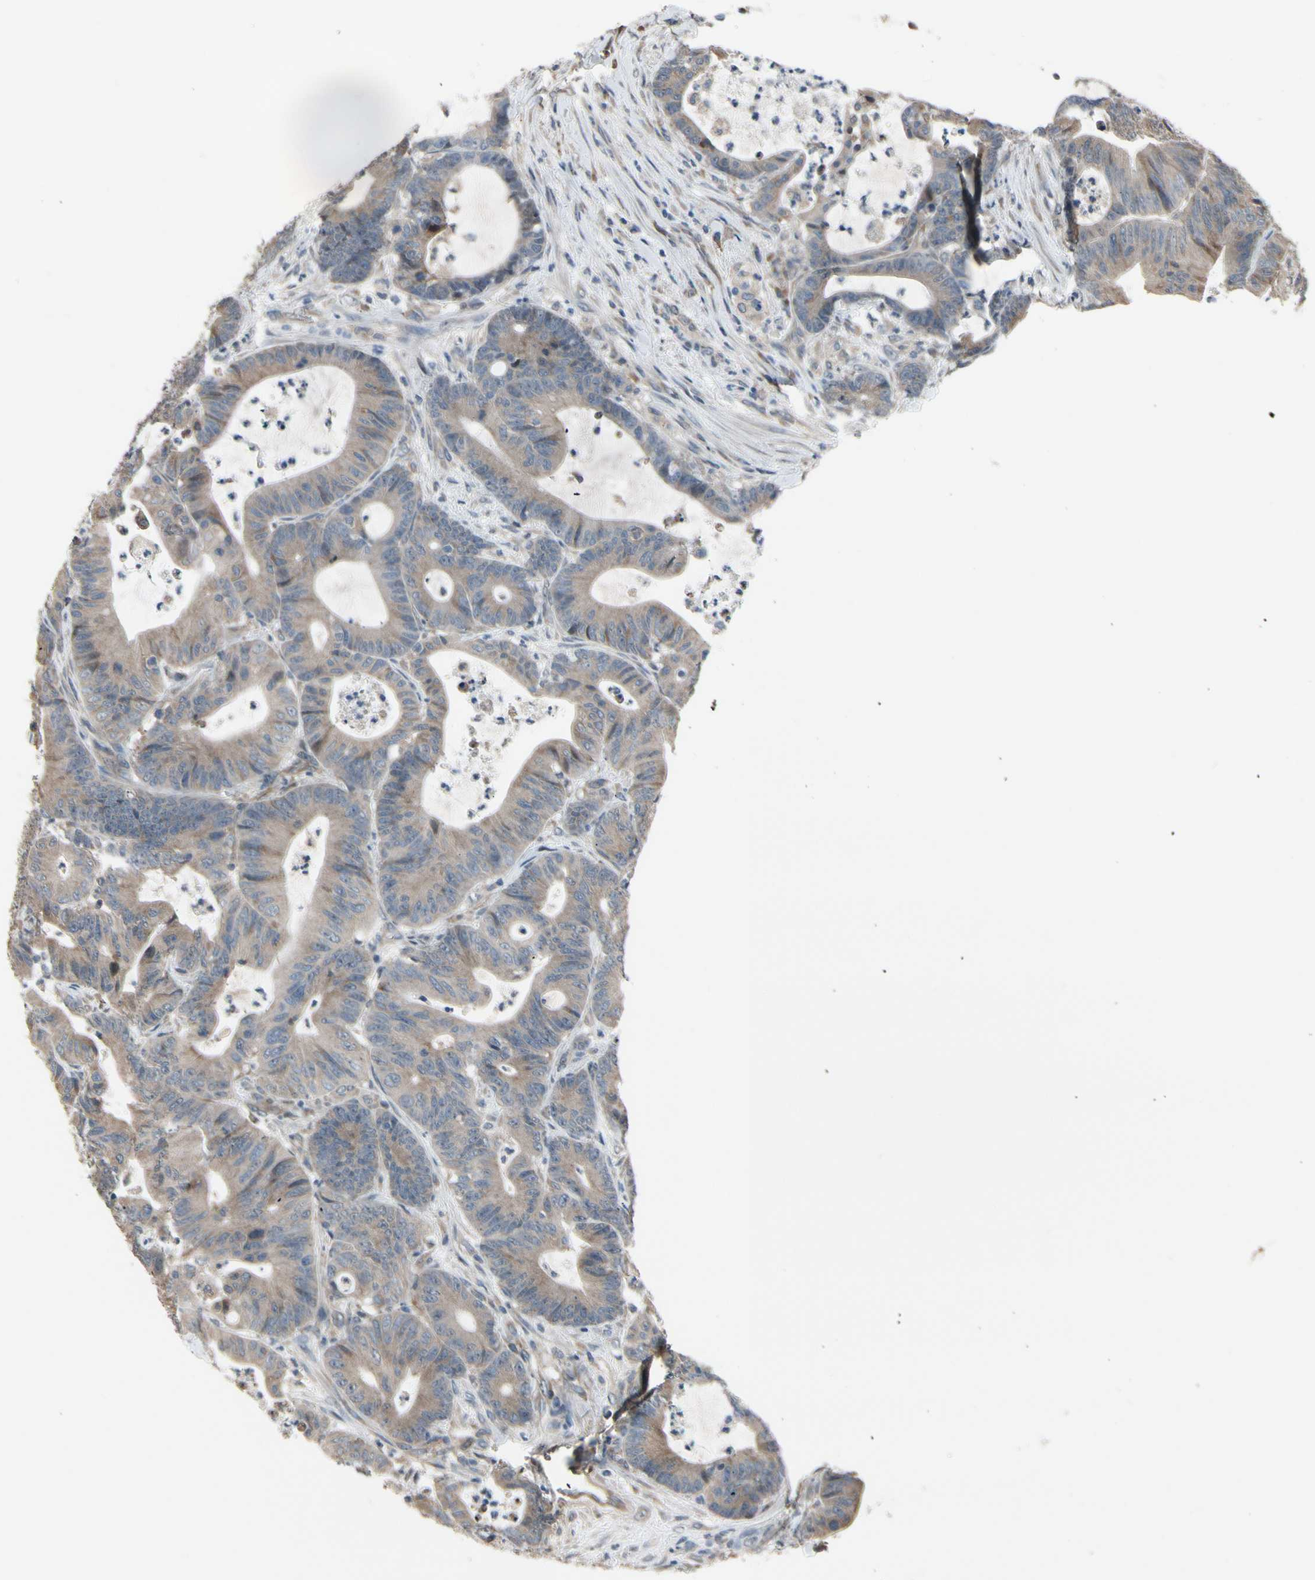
{"staining": {"intensity": "weak", "quantity": ">75%", "location": "cytoplasmic/membranous"}, "tissue": "colorectal cancer", "cell_type": "Tumor cells", "image_type": "cancer", "snomed": [{"axis": "morphology", "description": "Adenocarcinoma, NOS"}, {"axis": "topography", "description": "Colon"}], "caption": "High-magnification brightfield microscopy of adenocarcinoma (colorectal) stained with DAB (brown) and counterstained with hematoxylin (blue). tumor cells exhibit weak cytoplasmic/membranous staining is present in about>75% of cells.", "gene": "SNX29", "patient": {"sex": "female", "age": 84}}